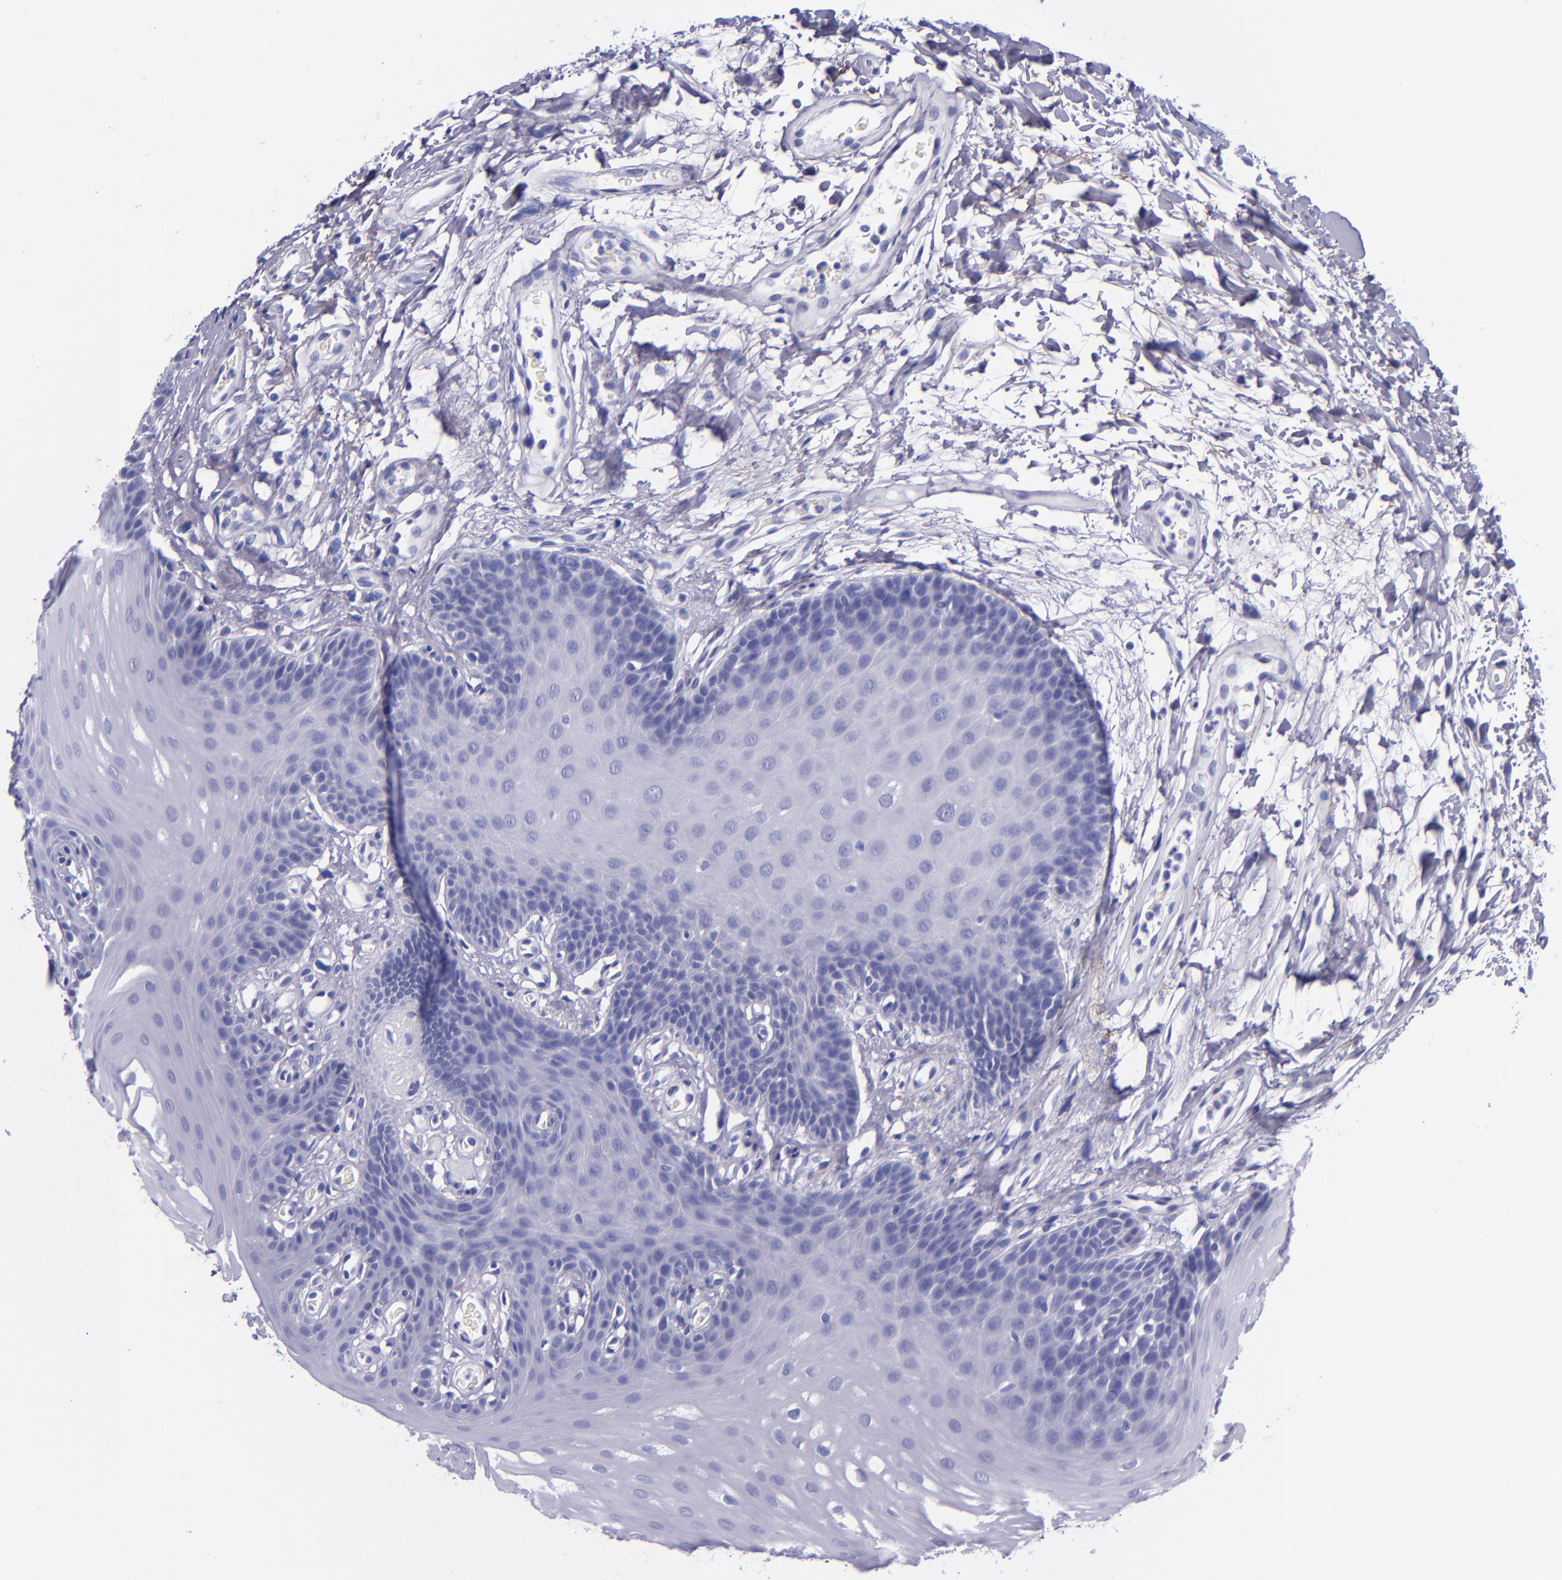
{"staining": {"intensity": "negative", "quantity": "none", "location": "none"}, "tissue": "oral mucosa", "cell_type": "Squamous epithelial cells", "image_type": "normal", "snomed": [{"axis": "morphology", "description": "Normal tissue, NOS"}, {"axis": "topography", "description": "Oral tissue"}], "caption": "This is an immunohistochemistry histopathology image of unremarkable human oral mucosa. There is no staining in squamous epithelial cells.", "gene": "LAG3", "patient": {"sex": "male", "age": 62}}